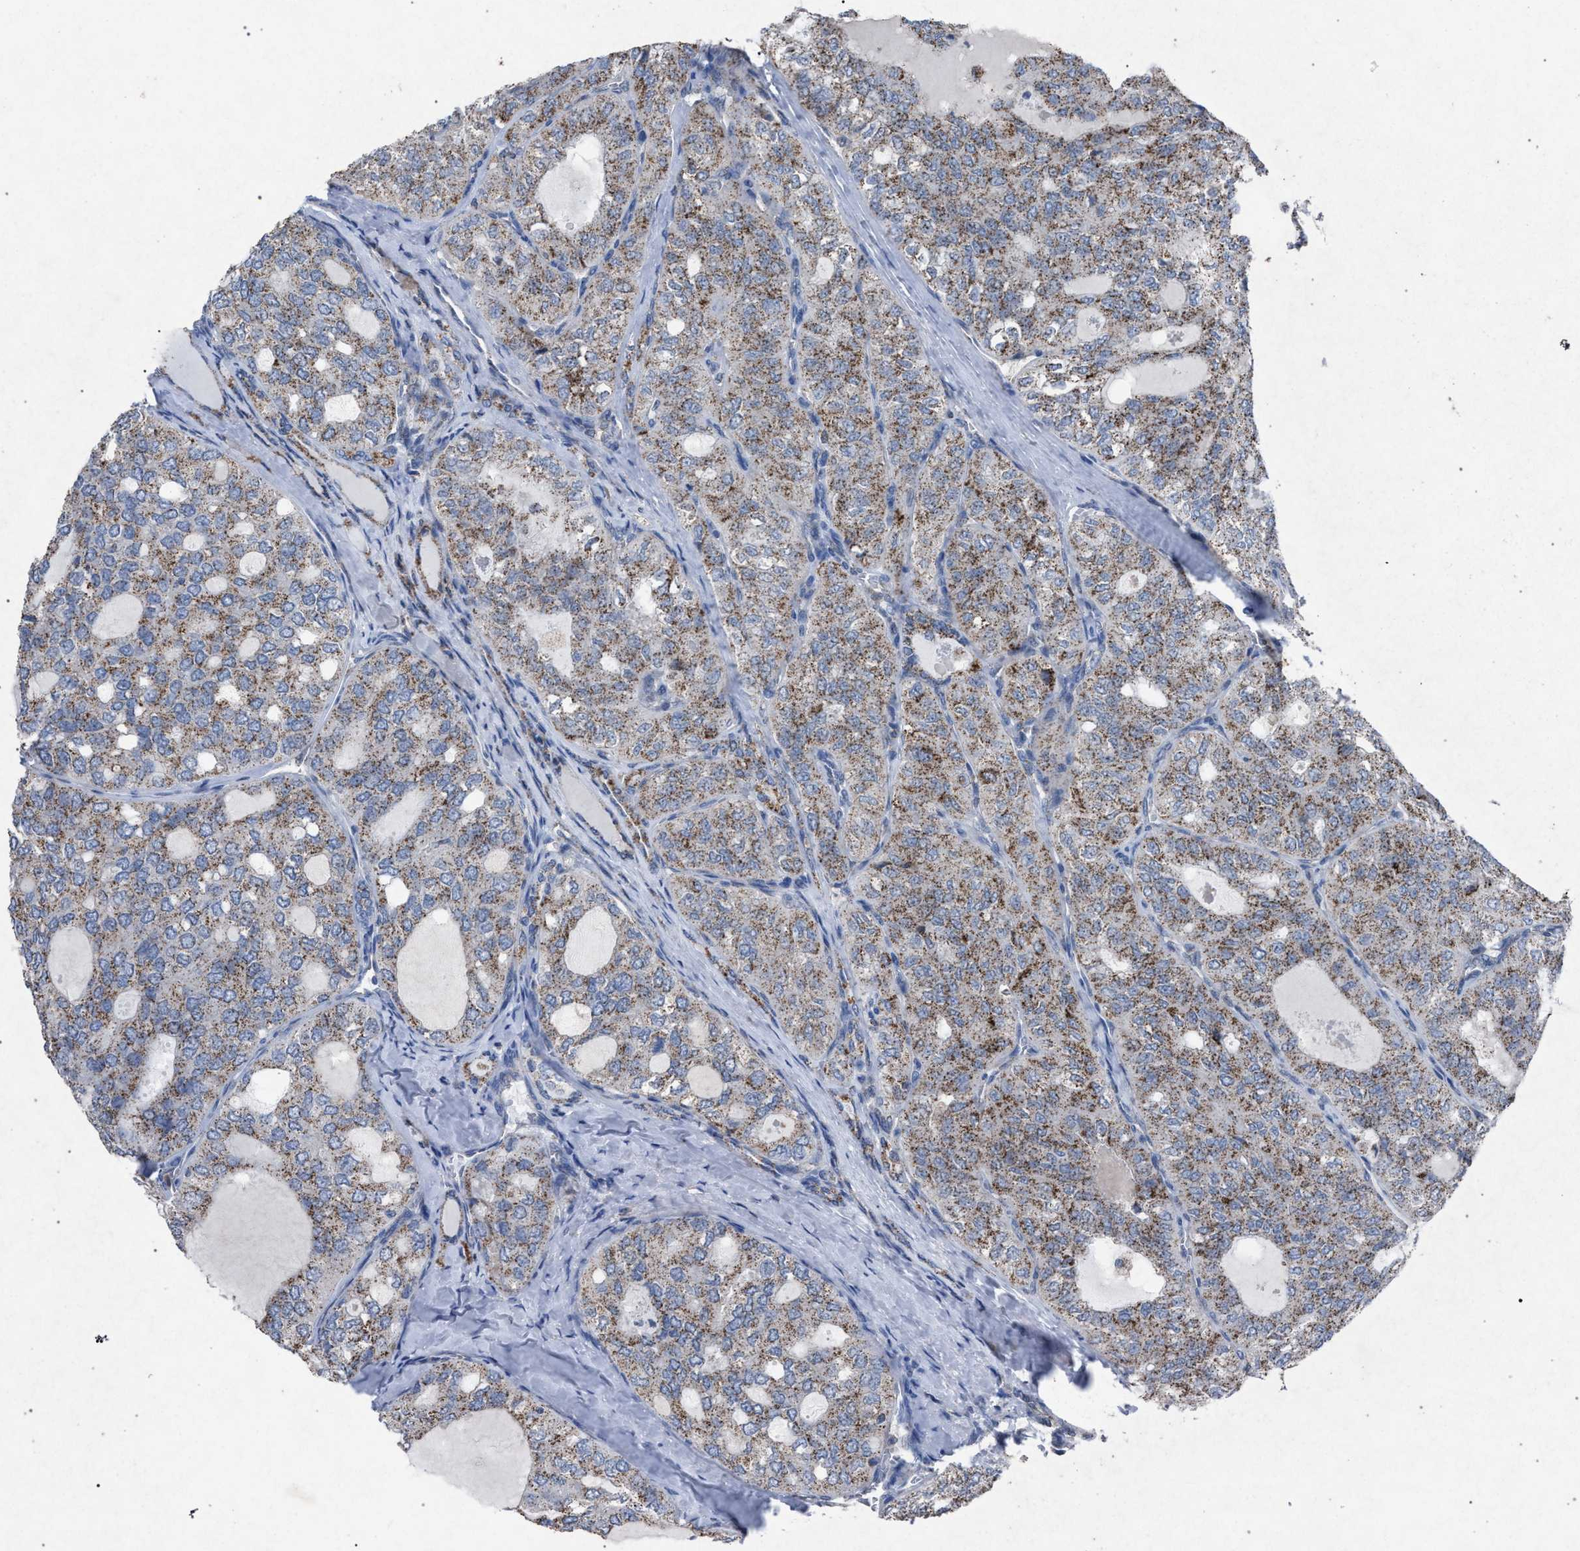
{"staining": {"intensity": "weak", "quantity": ">75%", "location": "cytoplasmic/membranous"}, "tissue": "thyroid cancer", "cell_type": "Tumor cells", "image_type": "cancer", "snomed": [{"axis": "morphology", "description": "Follicular adenoma carcinoma, NOS"}, {"axis": "topography", "description": "Thyroid gland"}], "caption": "Human follicular adenoma carcinoma (thyroid) stained for a protein (brown) reveals weak cytoplasmic/membranous positive expression in about >75% of tumor cells.", "gene": "HSD17B4", "patient": {"sex": "male", "age": 75}}